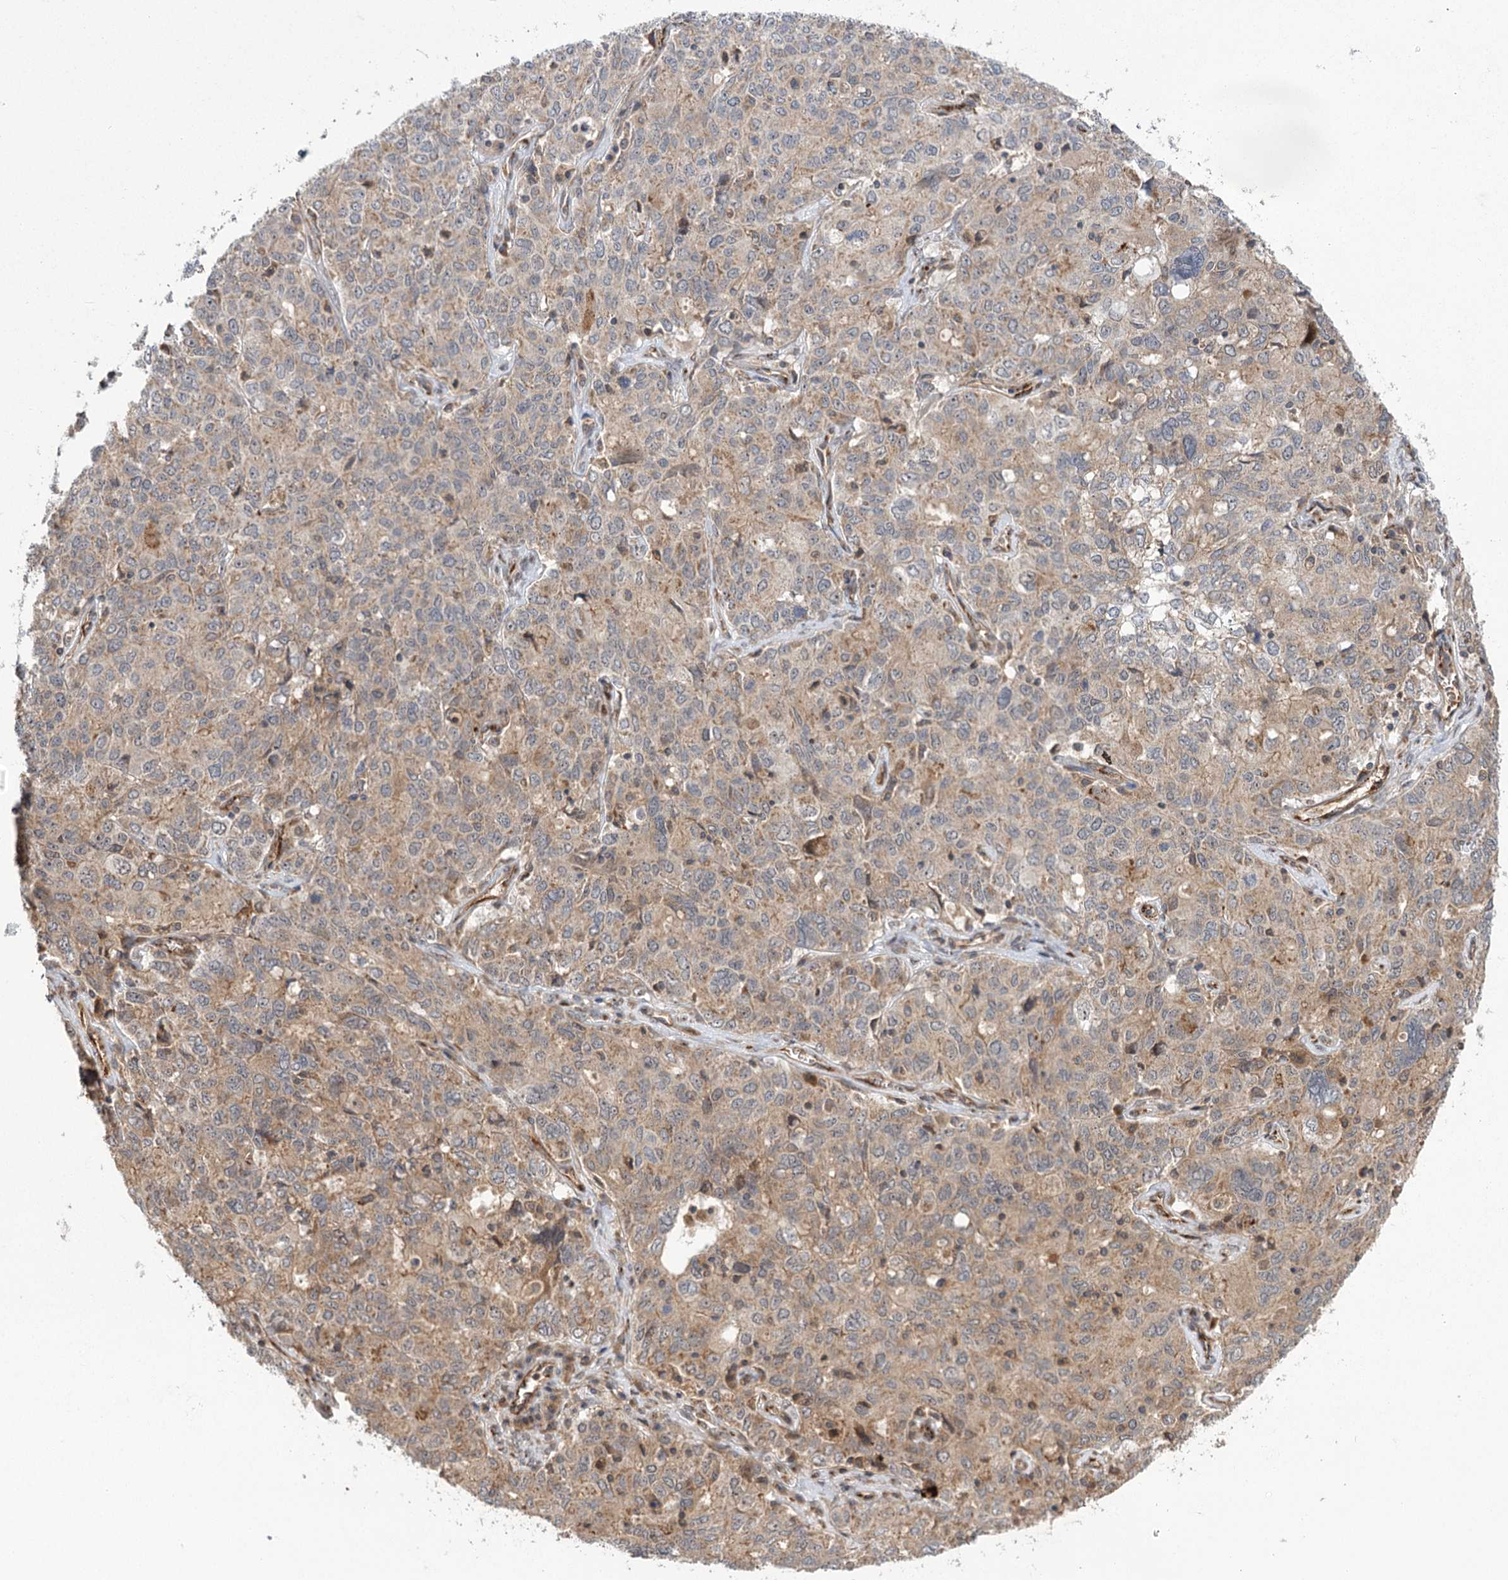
{"staining": {"intensity": "moderate", "quantity": "25%-75%", "location": "cytoplasmic/membranous"}, "tissue": "ovarian cancer", "cell_type": "Tumor cells", "image_type": "cancer", "snomed": [{"axis": "morphology", "description": "Carcinoma, endometroid"}, {"axis": "topography", "description": "Ovary"}], "caption": "Moderate cytoplasmic/membranous protein expression is seen in about 25%-75% of tumor cells in ovarian cancer.", "gene": "CARD19", "patient": {"sex": "female", "age": 62}}